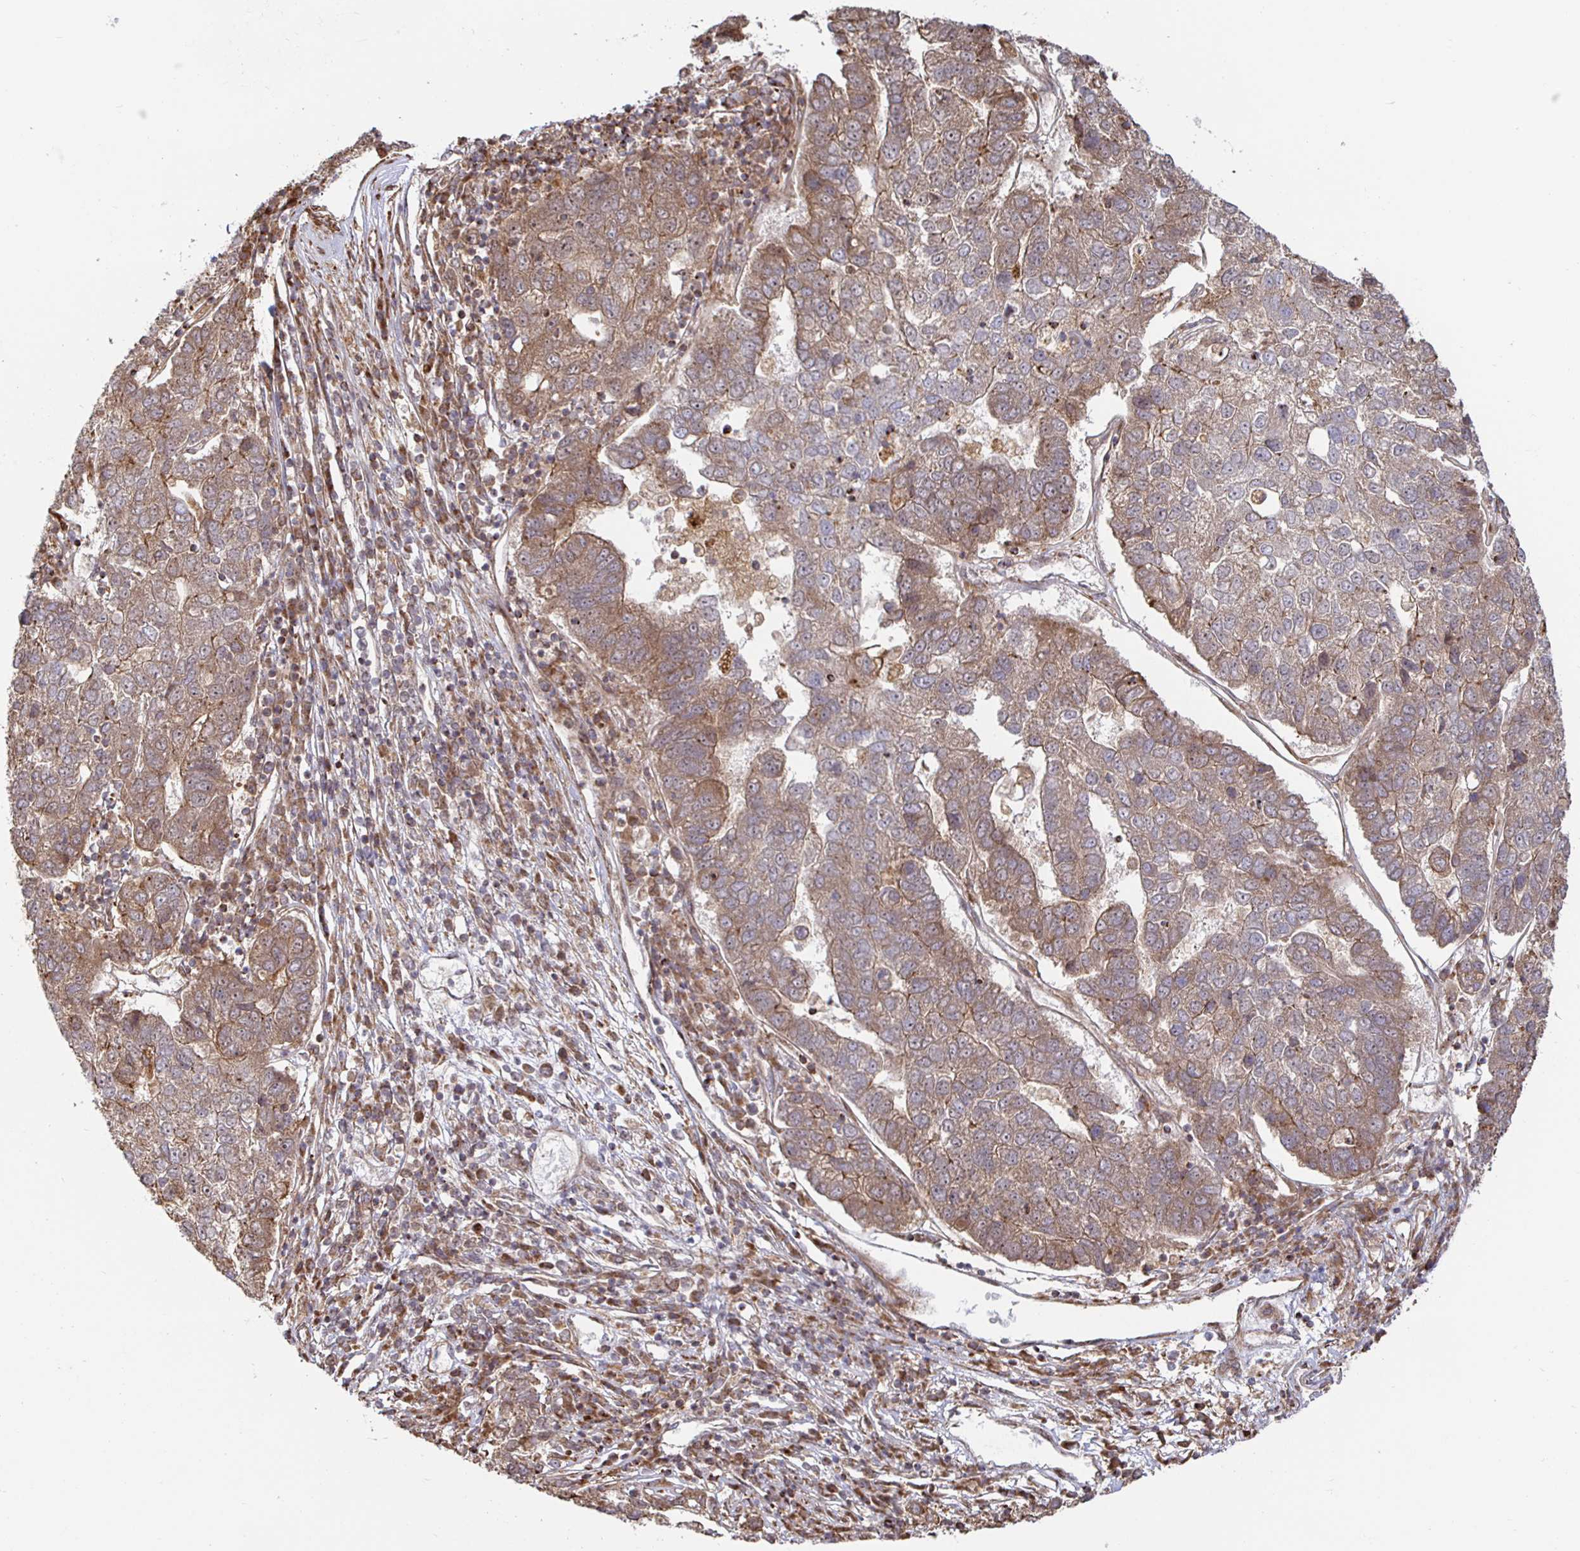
{"staining": {"intensity": "moderate", "quantity": ">75%", "location": "cytoplasmic/membranous"}, "tissue": "pancreatic cancer", "cell_type": "Tumor cells", "image_type": "cancer", "snomed": [{"axis": "morphology", "description": "Adenocarcinoma, NOS"}, {"axis": "topography", "description": "Pancreas"}], "caption": "Brown immunohistochemical staining in pancreatic cancer demonstrates moderate cytoplasmic/membranous expression in approximately >75% of tumor cells. (DAB (3,3'-diaminobenzidine) IHC, brown staining for protein, blue staining for nuclei).", "gene": "STRAP", "patient": {"sex": "female", "age": 61}}